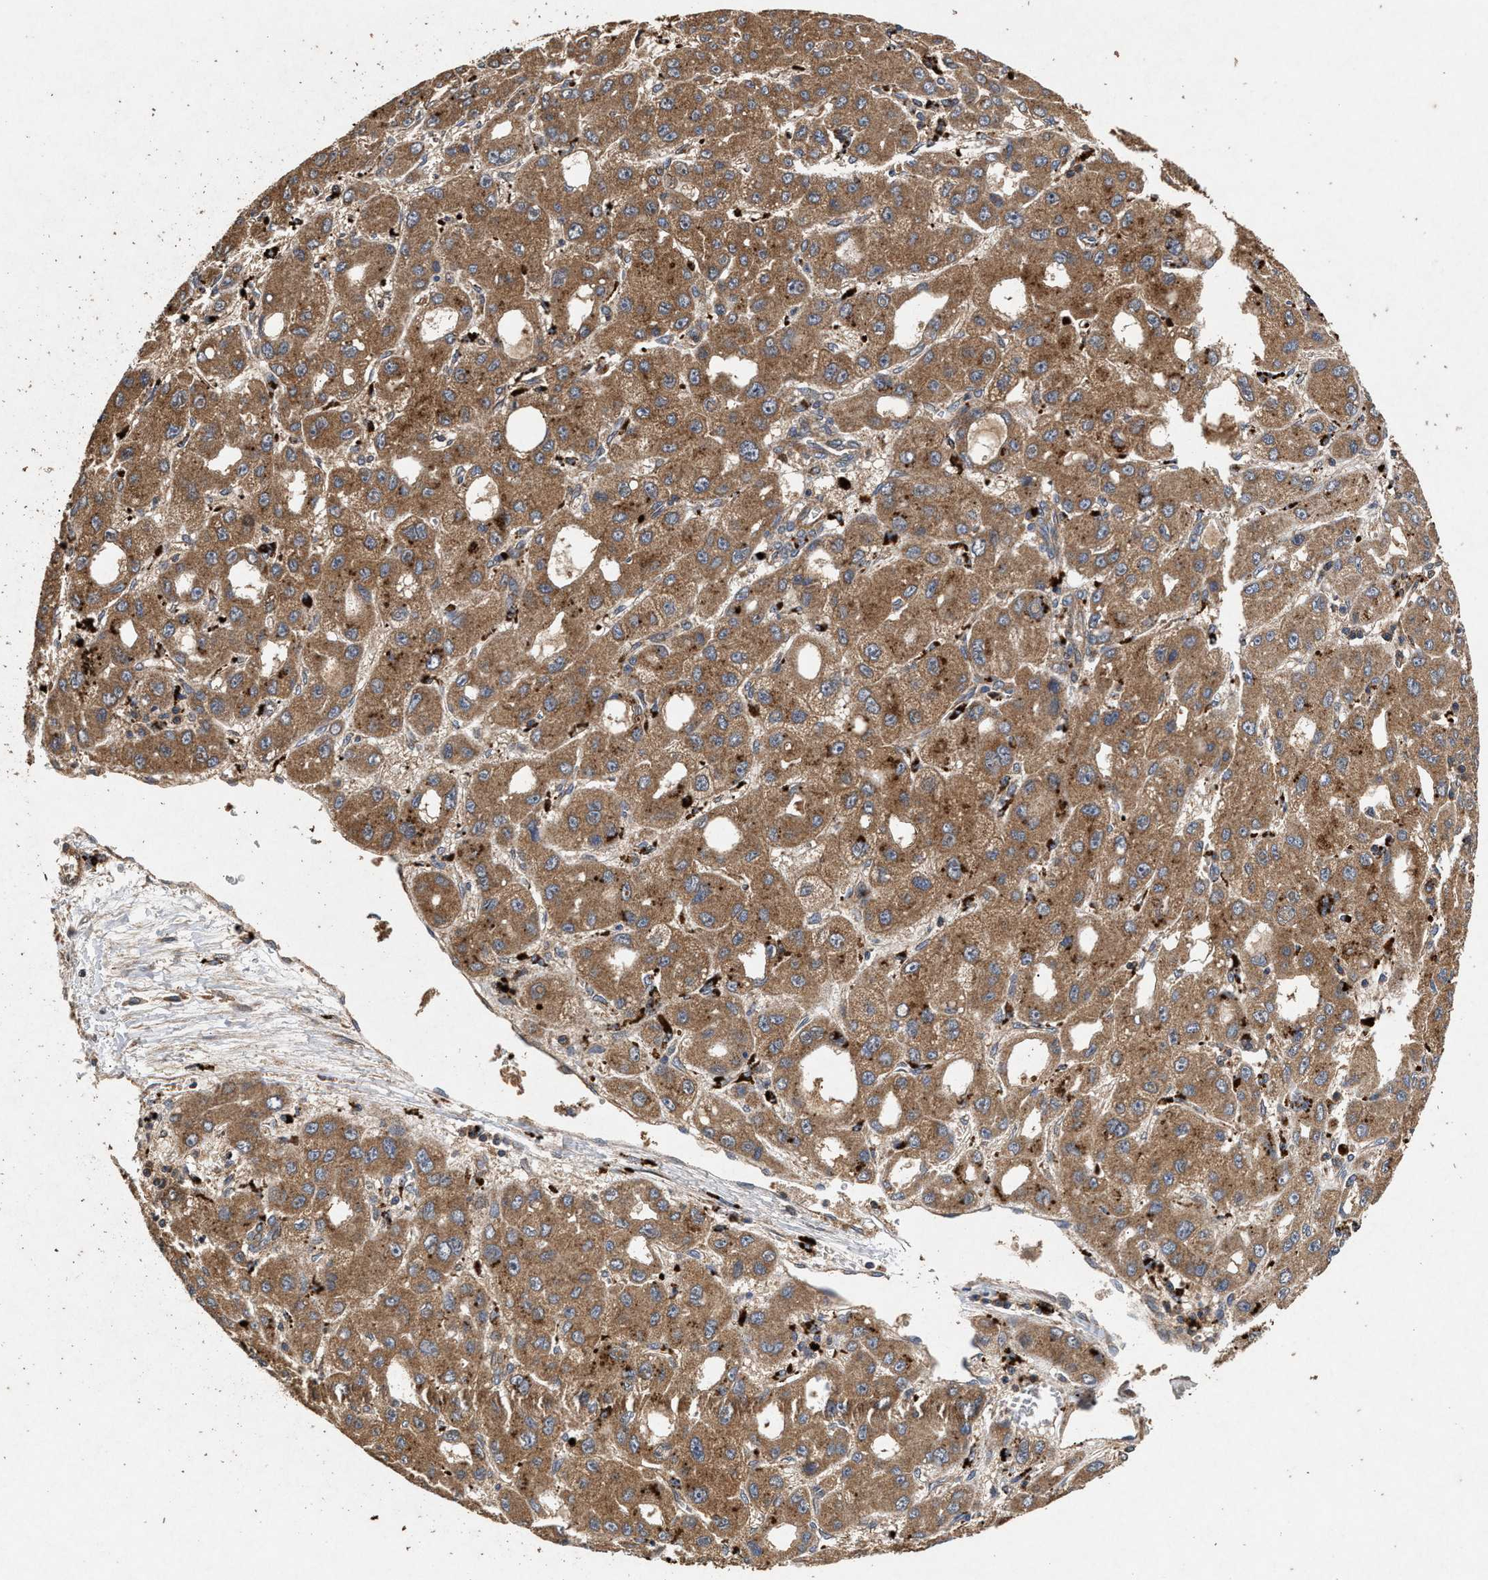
{"staining": {"intensity": "moderate", "quantity": ">75%", "location": "cytoplasmic/membranous"}, "tissue": "liver cancer", "cell_type": "Tumor cells", "image_type": "cancer", "snomed": [{"axis": "morphology", "description": "Carcinoma, Hepatocellular, NOS"}, {"axis": "topography", "description": "Liver"}], "caption": "Protein staining displays moderate cytoplasmic/membranous staining in approximately >75% of tumor cells in liver cancer (hepatocellular carcinoma). (Brightfield microscopy of DAB IHC at high magnification).", "gene": "NFKB2", "patient": {"sex": "male", "age": 55}}